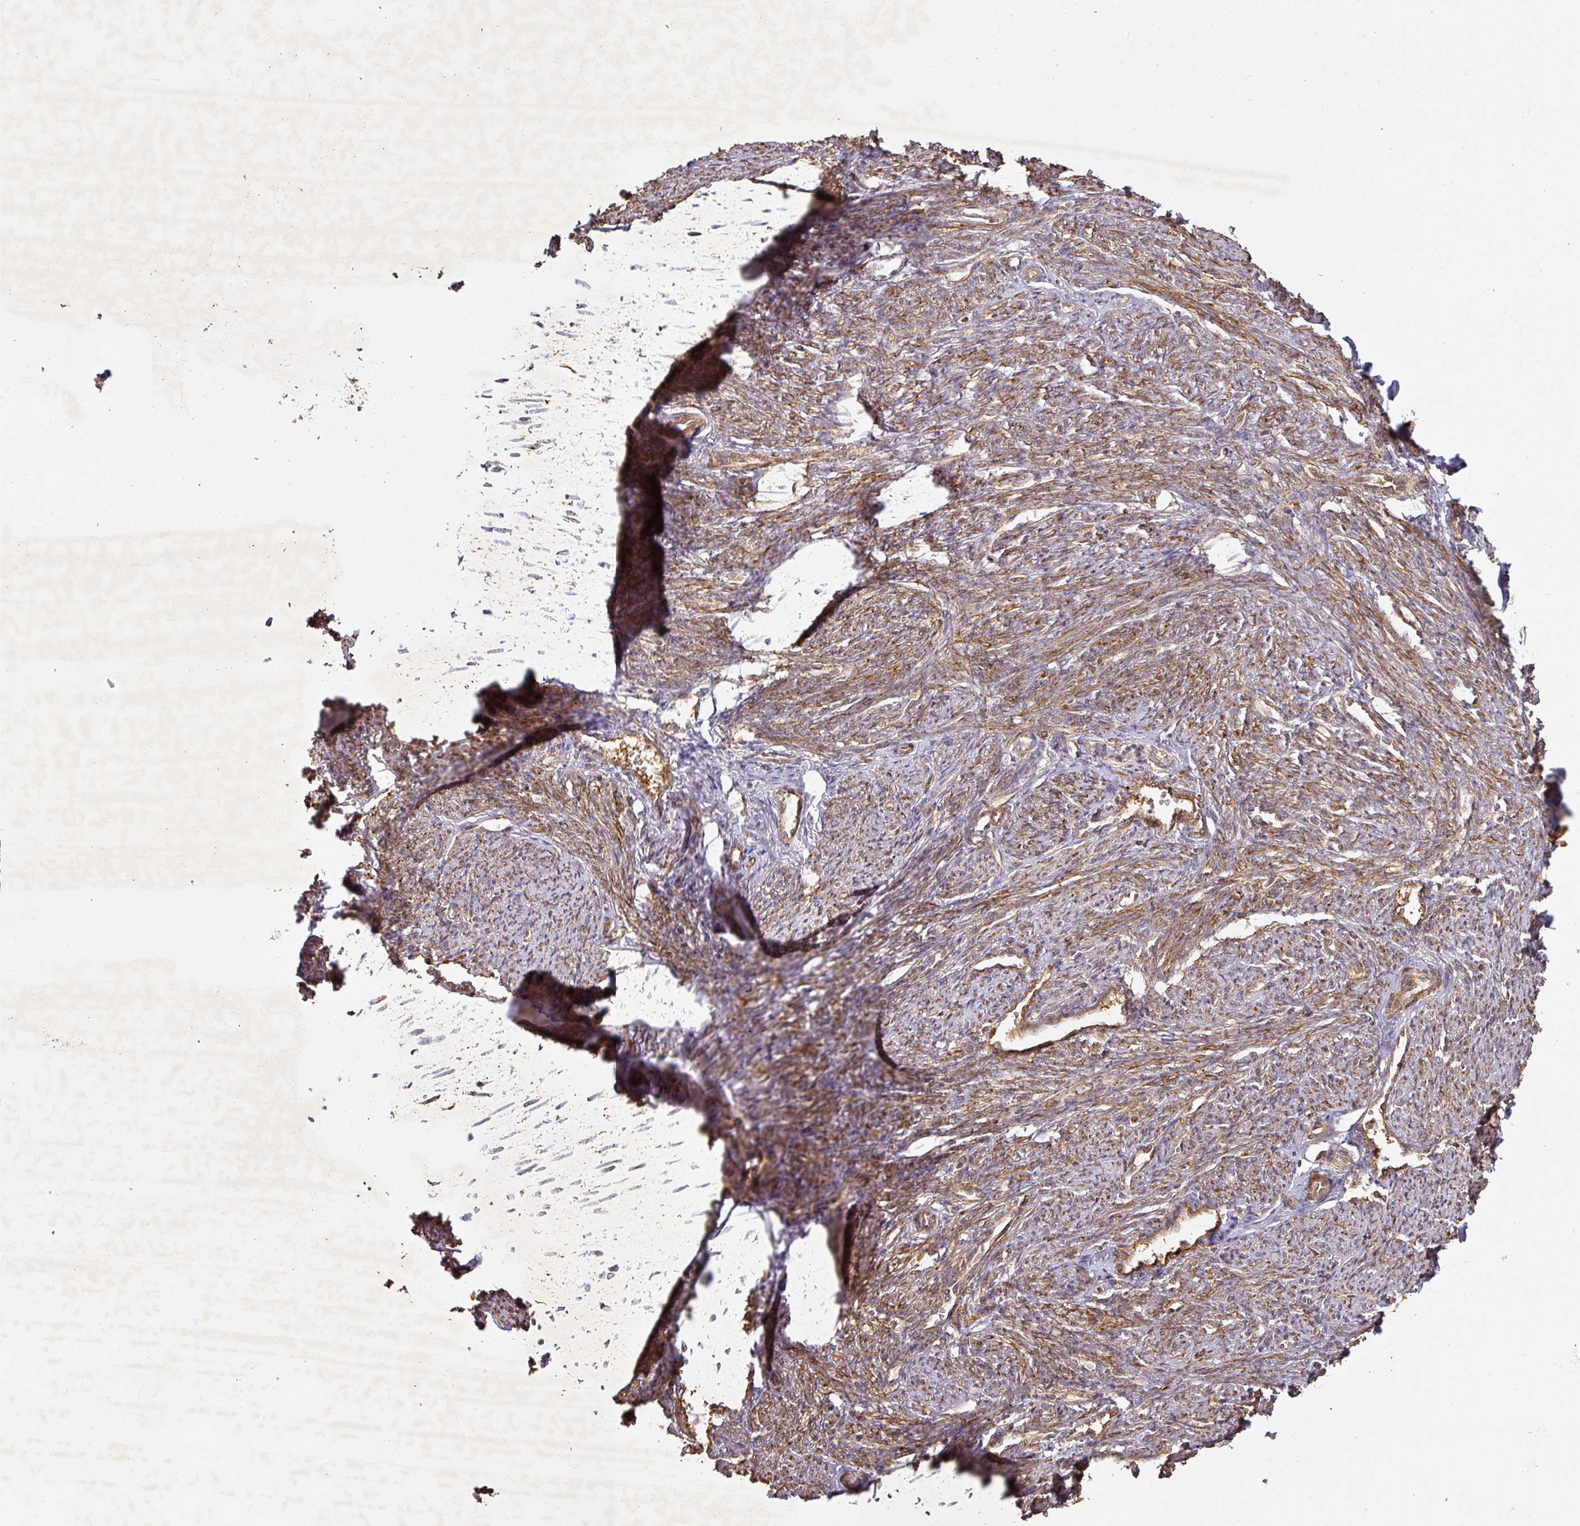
{"staining": {"intensity": "strong", "quantity": ">75%", "location": "cytoplasmic/membranous"}, "tissue": "smooth muscle", "cell_type": "Smooth muscle cells", "image_type": "normal", "snomed": [{"axis": "morphology", "description": "Normal tissue, NOS"}, {"axis": "topography", "description": "Smooth muscle"}, {"axis": "topography", "description": "Fallopian tube"}], "caption": "The immunohistochemical stain shows strong cytoplasmic/membranous positivity in smooth muscle cells of unremarkable smooth muscle. The staining was performed using DAB, with brown indicating positive protein expression. Nuclei are stained blue with hematoxylin.", "gene": "ZNF322", "patient": {"sex": "female", "age": 59}}